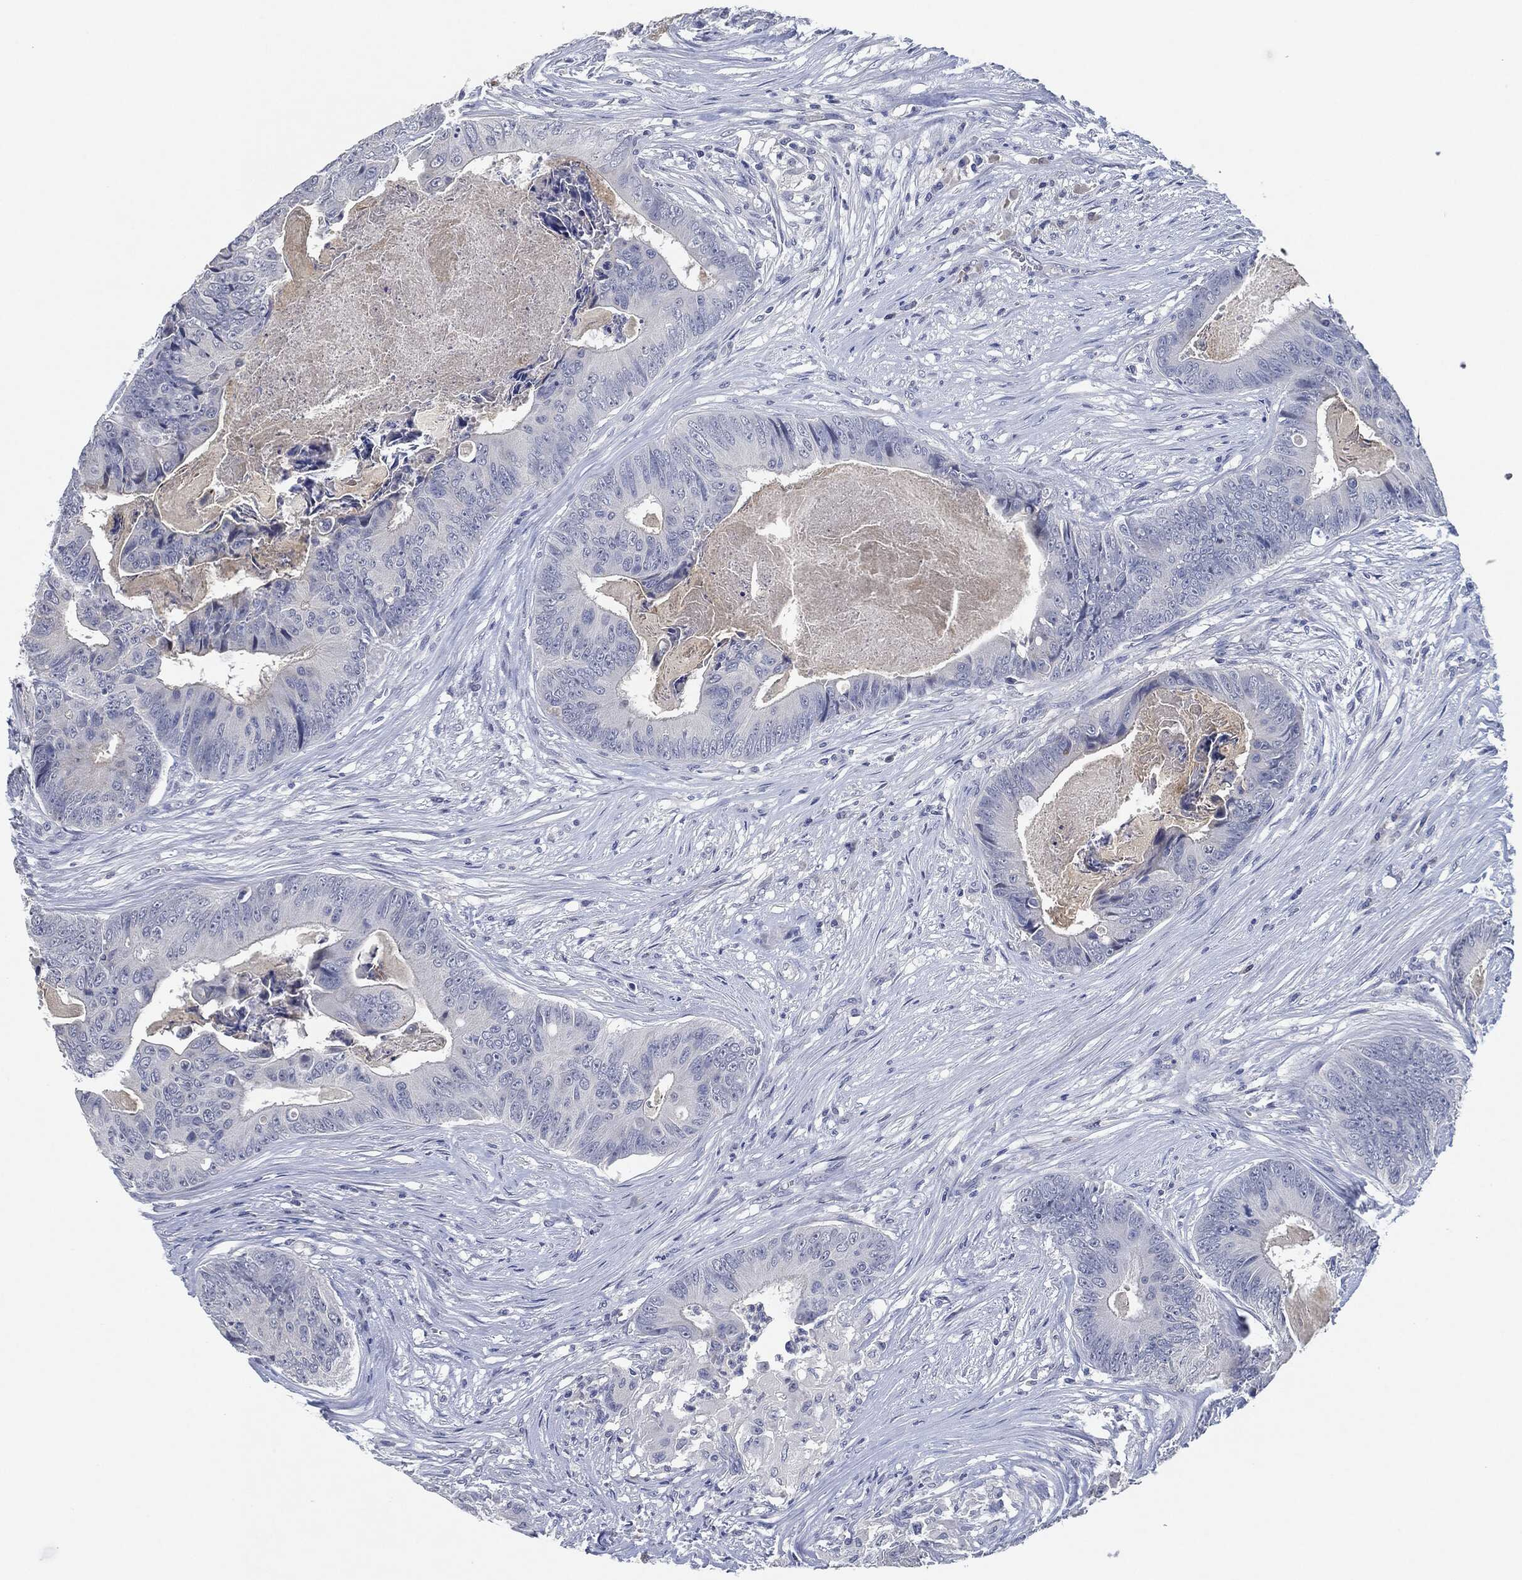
{"staining": {"intensity": "negative", "quantity": "none", "location": "none"}, "tissue": "colorectal cancer", "cell_type": "Tumor cells", "image_type": "cancer", "snomed": [{"axis": "morphology", "description": "Adenocarcinoma, NOS"}, {"axis": "topography", "description": "Colon"}], "caption": "IHC of human colorectal cancer (adenocarcinoma) displays no expression in tumor cells.", "gene": "NTRK1", "patient": {"sex": "male", "age": 84}}